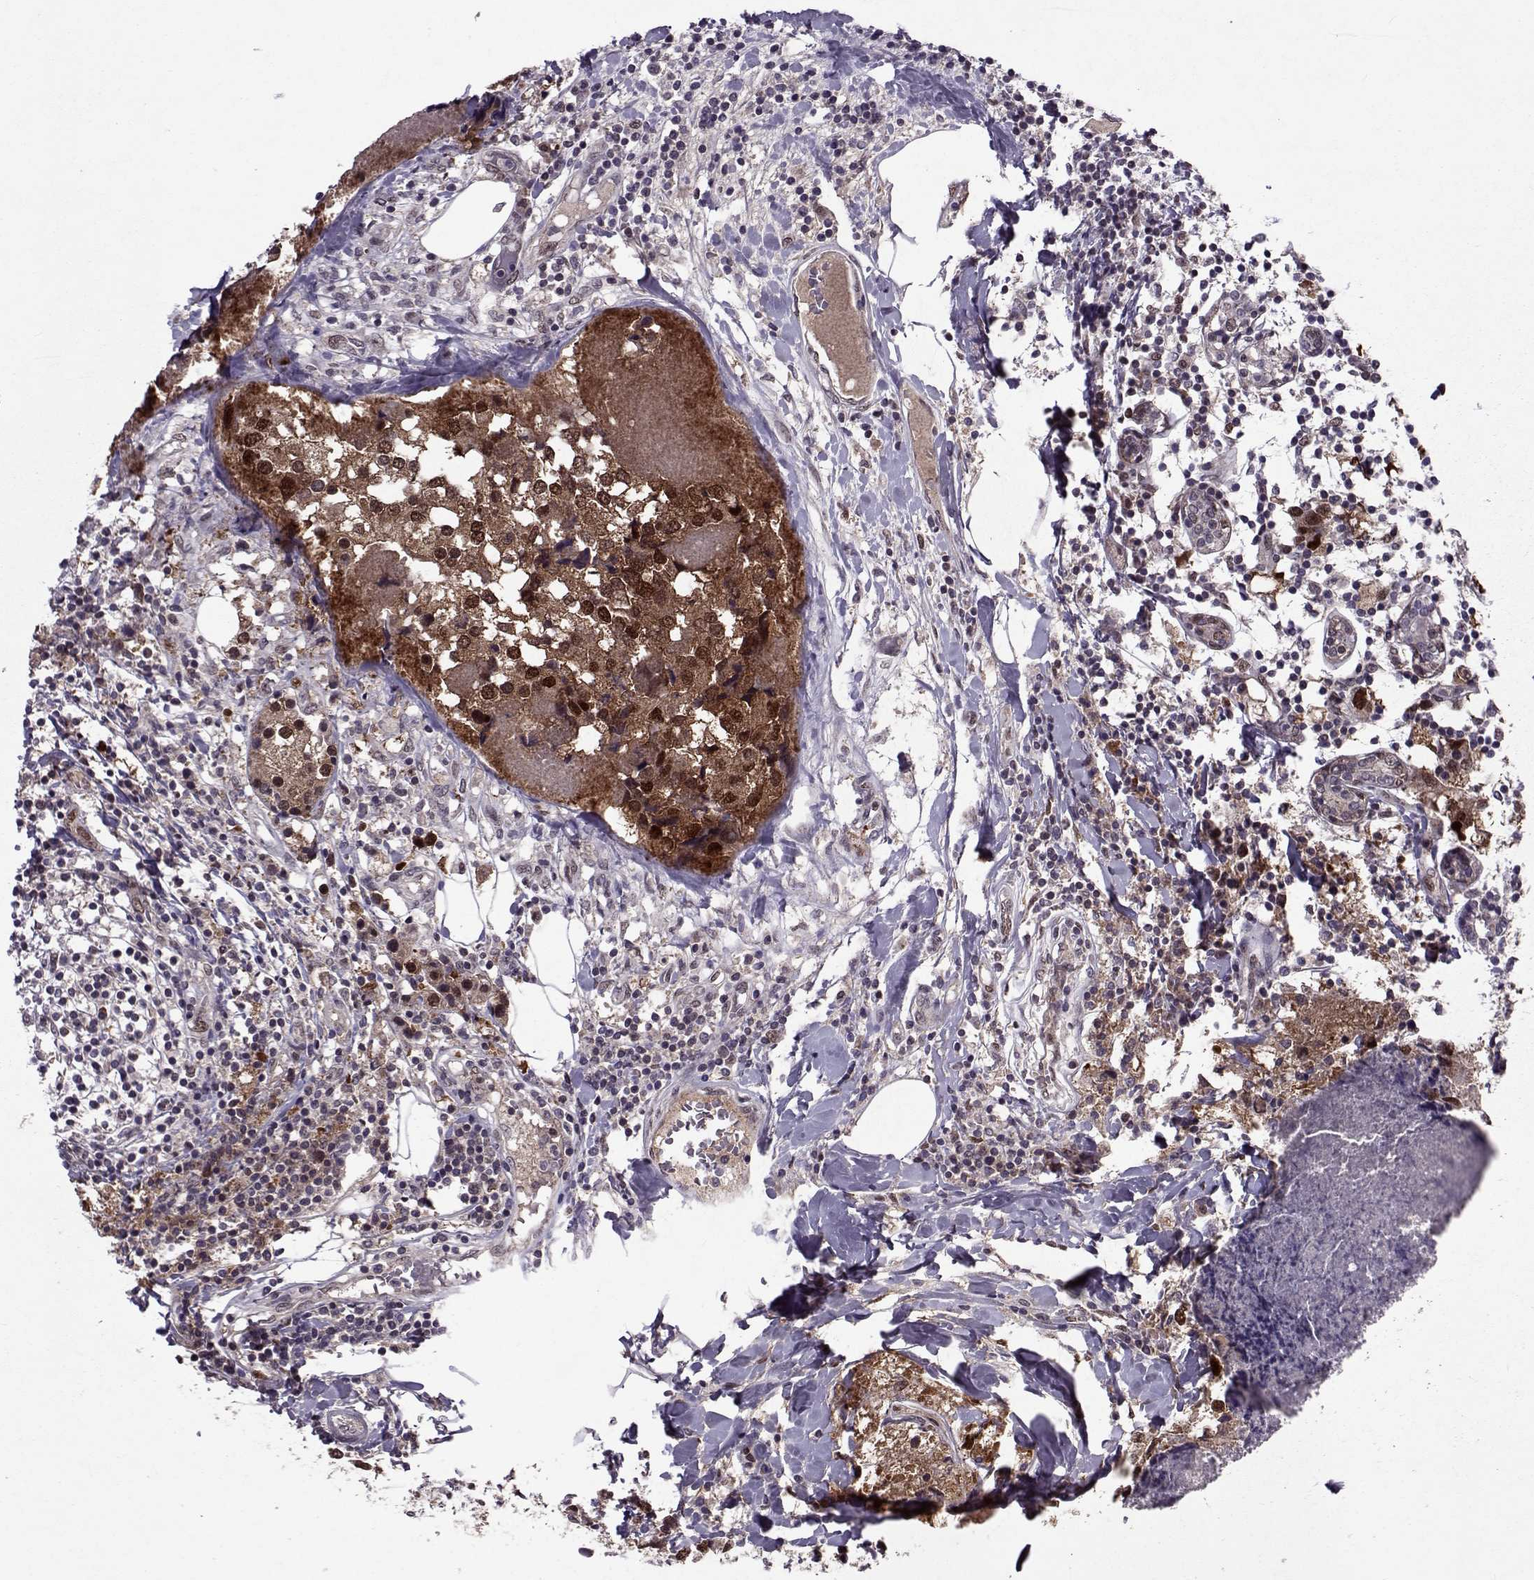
{"staining": {"intensity": "strong", "quantity": ">75%", "location": "cytoplasmic/membranous,nuclear"}, "tissue": "breast cancer", "cell_type": "Tumor cells", "image_type": "cancer", "snomed": [{"axis": "morphology", "description": "Lobular carcinoma"}, {"axis": "topography", "description": "Breast"}], "caption": "A high-resolution image shows immunohistochemistry (IHC) staining of lobular carcinoma (breast), which displays strong cytoplasmic/membranous and nuclear expression in approximately >75% of tumor cells. The protein of interest is stained brown, and the nuclei are stained in blue (DAB IHC with brightfield microscopy, high magnification).", "gene": "CDK4", "patient": {"sex": "female", "age": 59}}